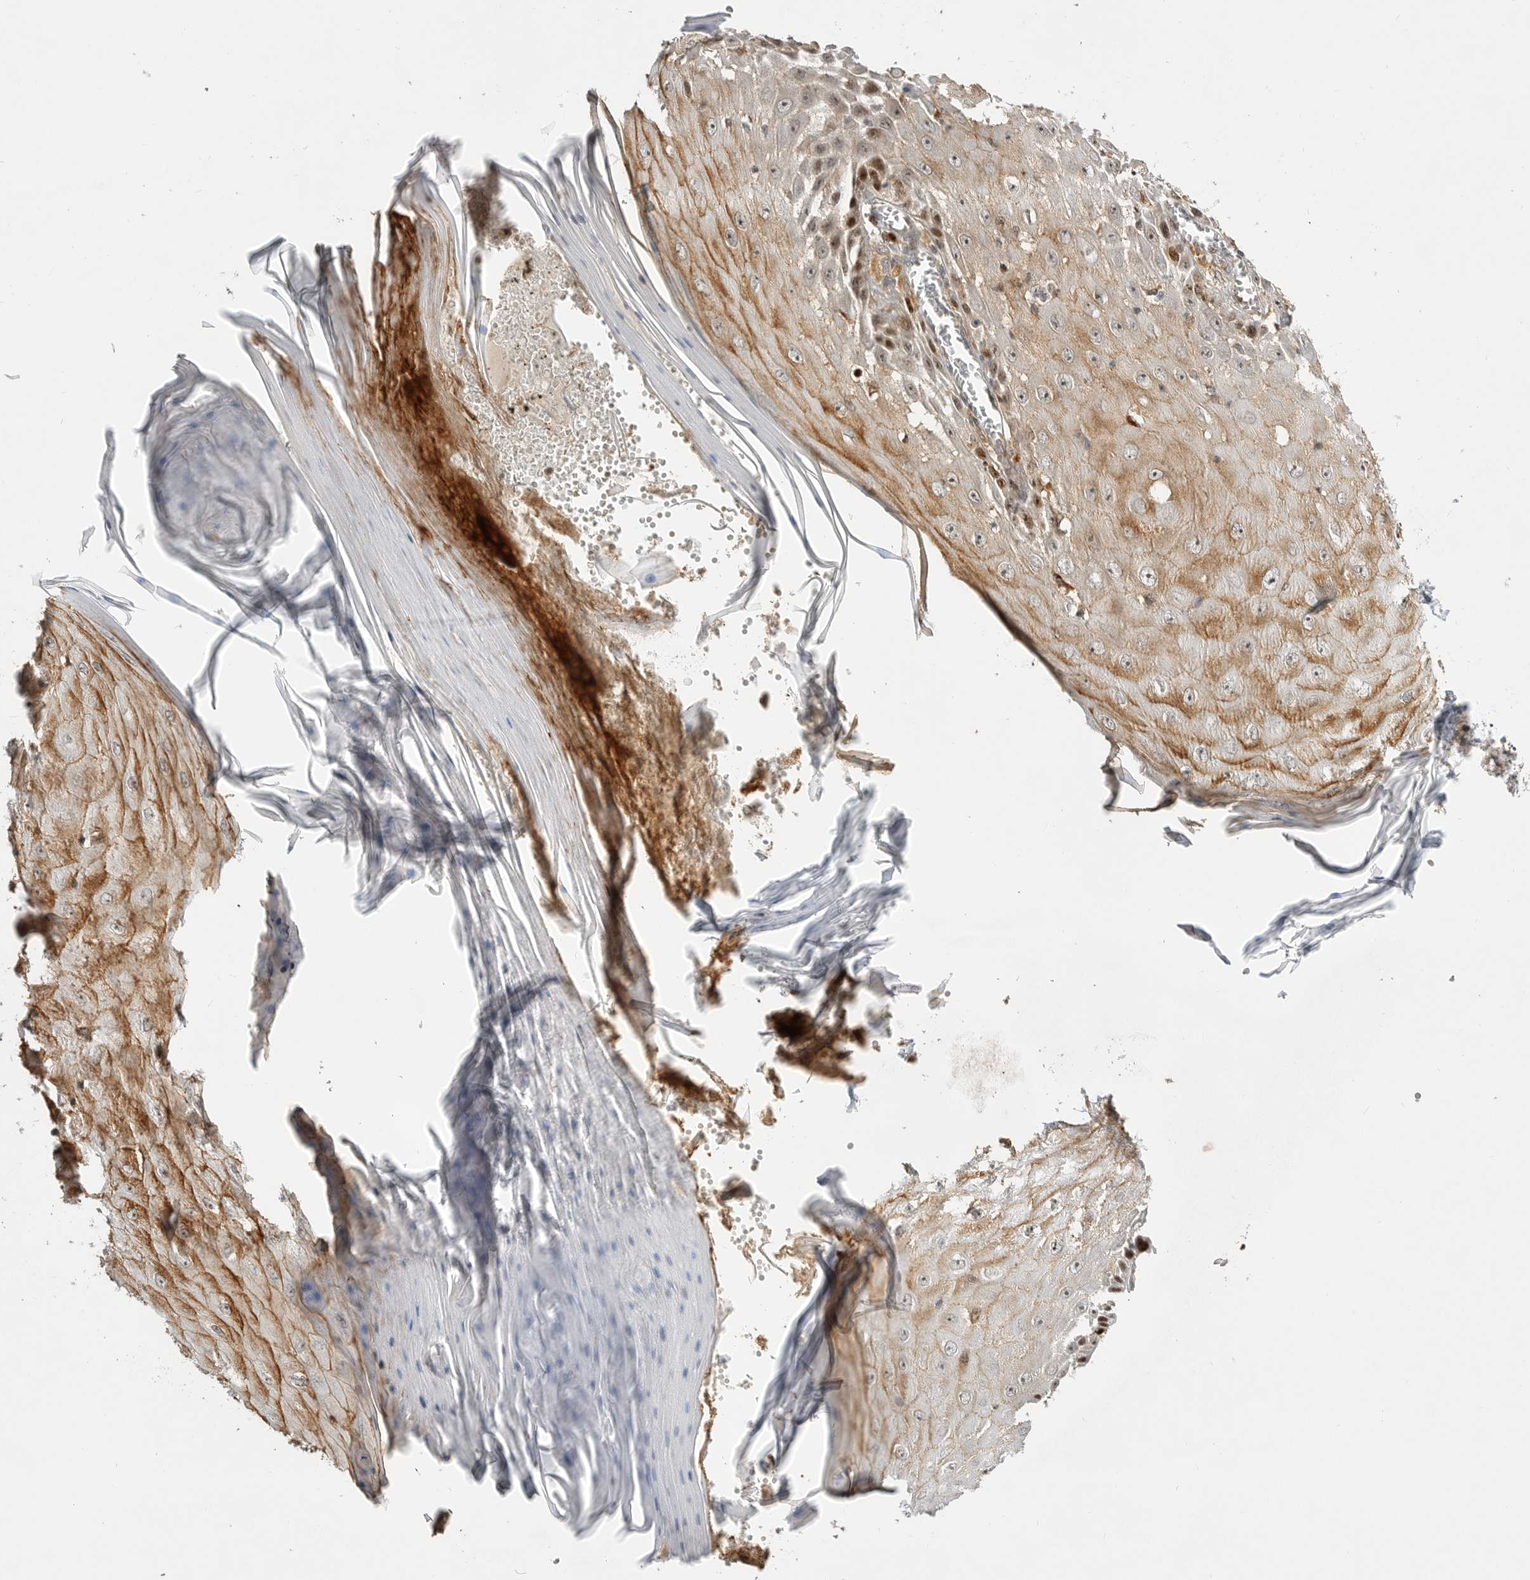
{"staining": {"intensity": "moderate", "quantity": ">75%", "location": "cytoplasmic/membranous,nuclear"}, "tissue": "skin cancer", "cell_type": "Tumor cells", "image_type": "cancer", "snomed": [{"axis": "morphology", "description": "Squamous cell carcinoma, NOS"}, {"axis": "topography", "description": "Skin"}], "caption": "High-power microscopy captured an immunohistochemistry (IHC) photomicrograph of skin cancer (squamous cell carcinoma), revealing moderate cytoplasmic/membranous and nuclear staining in about >75% of tumor cells.", "gene": "CSNK1G3", "patient": {"sex": "female", "age": 73}}